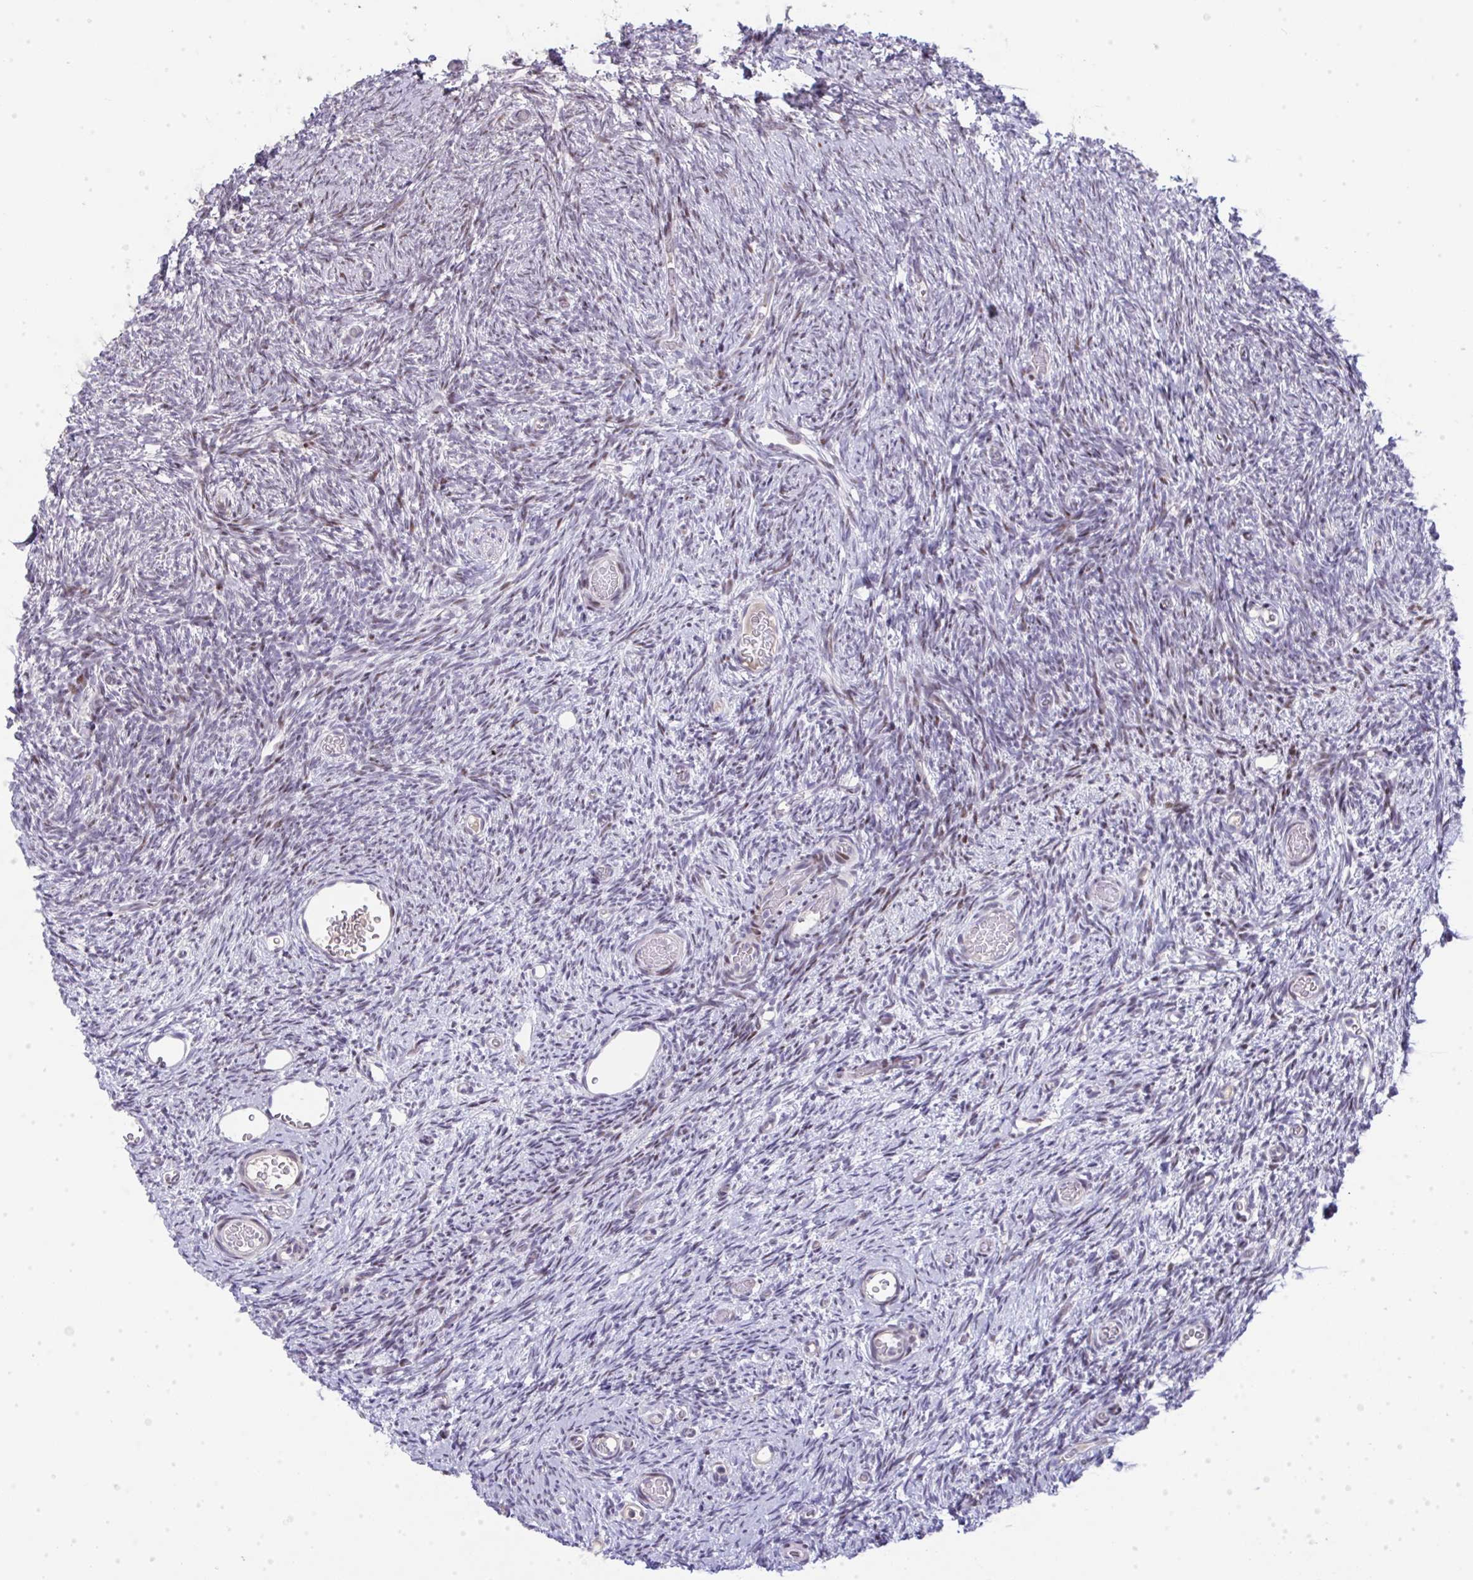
{"staining": {"intensity": "negative", "quantity": "none", "location": "none"}, "tissue": "ovary", "cell_type": "Follicle cells", "image_type": "normal", "snomed": [{"axis": "morphology", "description": "Normal tissue, NOS"}, {"axis": "topography", "description": "Ovary"}], "caption": "Follicle cells are negative for protein expression in normal human ovary. (Brightfield microscopy of DAB immunohistochemistry (IHC) at high magnification).", "gene": "GALNT16", "patient": {"sex": "female", "age": 39}}